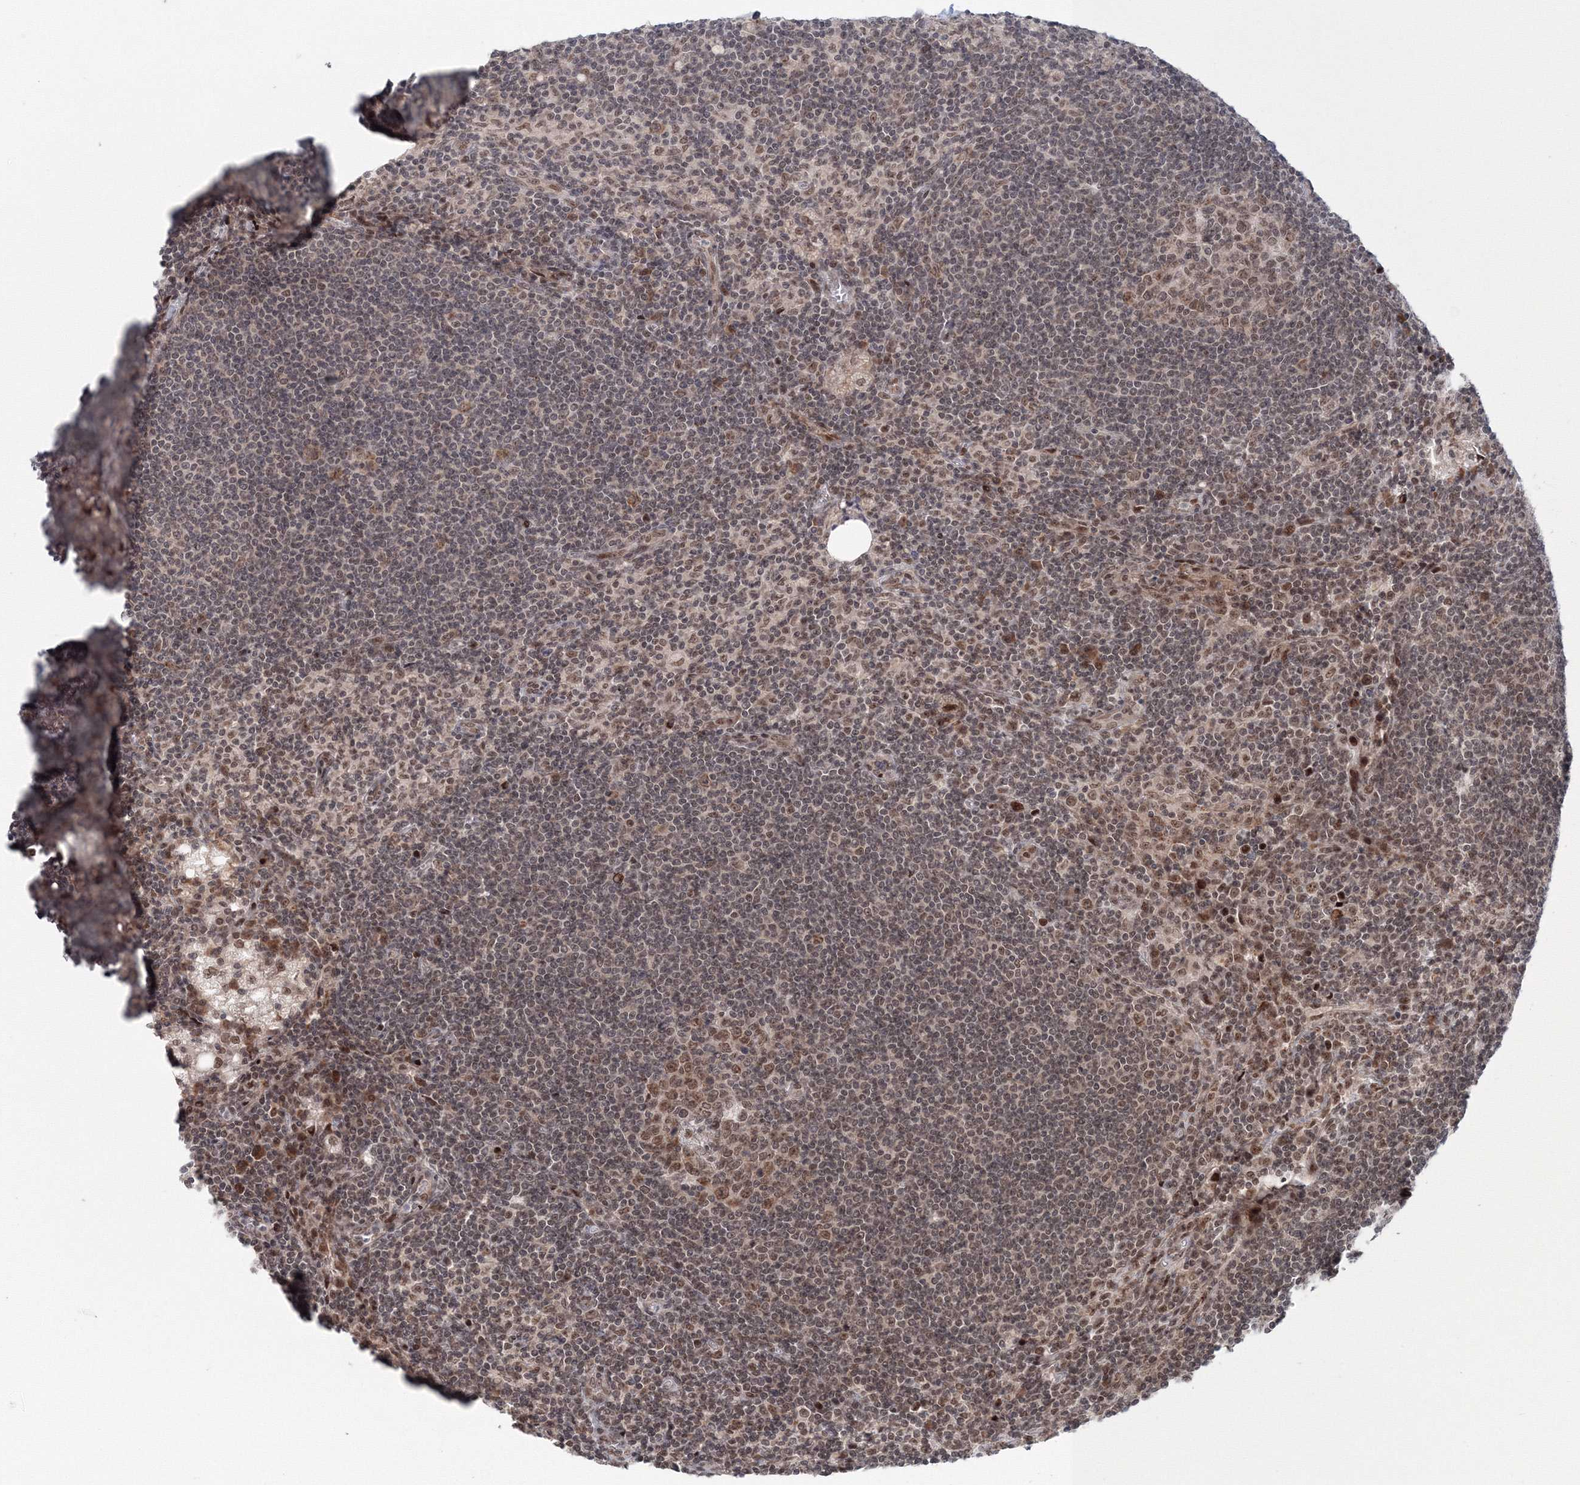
{"staining": {"intensity": "moderate", "quantity": ">75%", "location": "nuclear"}, "tissue": "lymph node", "cell_type": "Germinal center cells", "image_type": "normal", "snomed": [{"axis": "morphology", "description": "Normal tissue, NOS"}, {"axis": "topography", "description": "Lymph node"}], "caption": "Immunohistochemical staining of unremarkable lymph node demonstrates medium levels of moderate nuclear positivity in about >75% of germinal center cells.", "gene": "NOA1", "patient": {"sex": "male", "age": 69}}